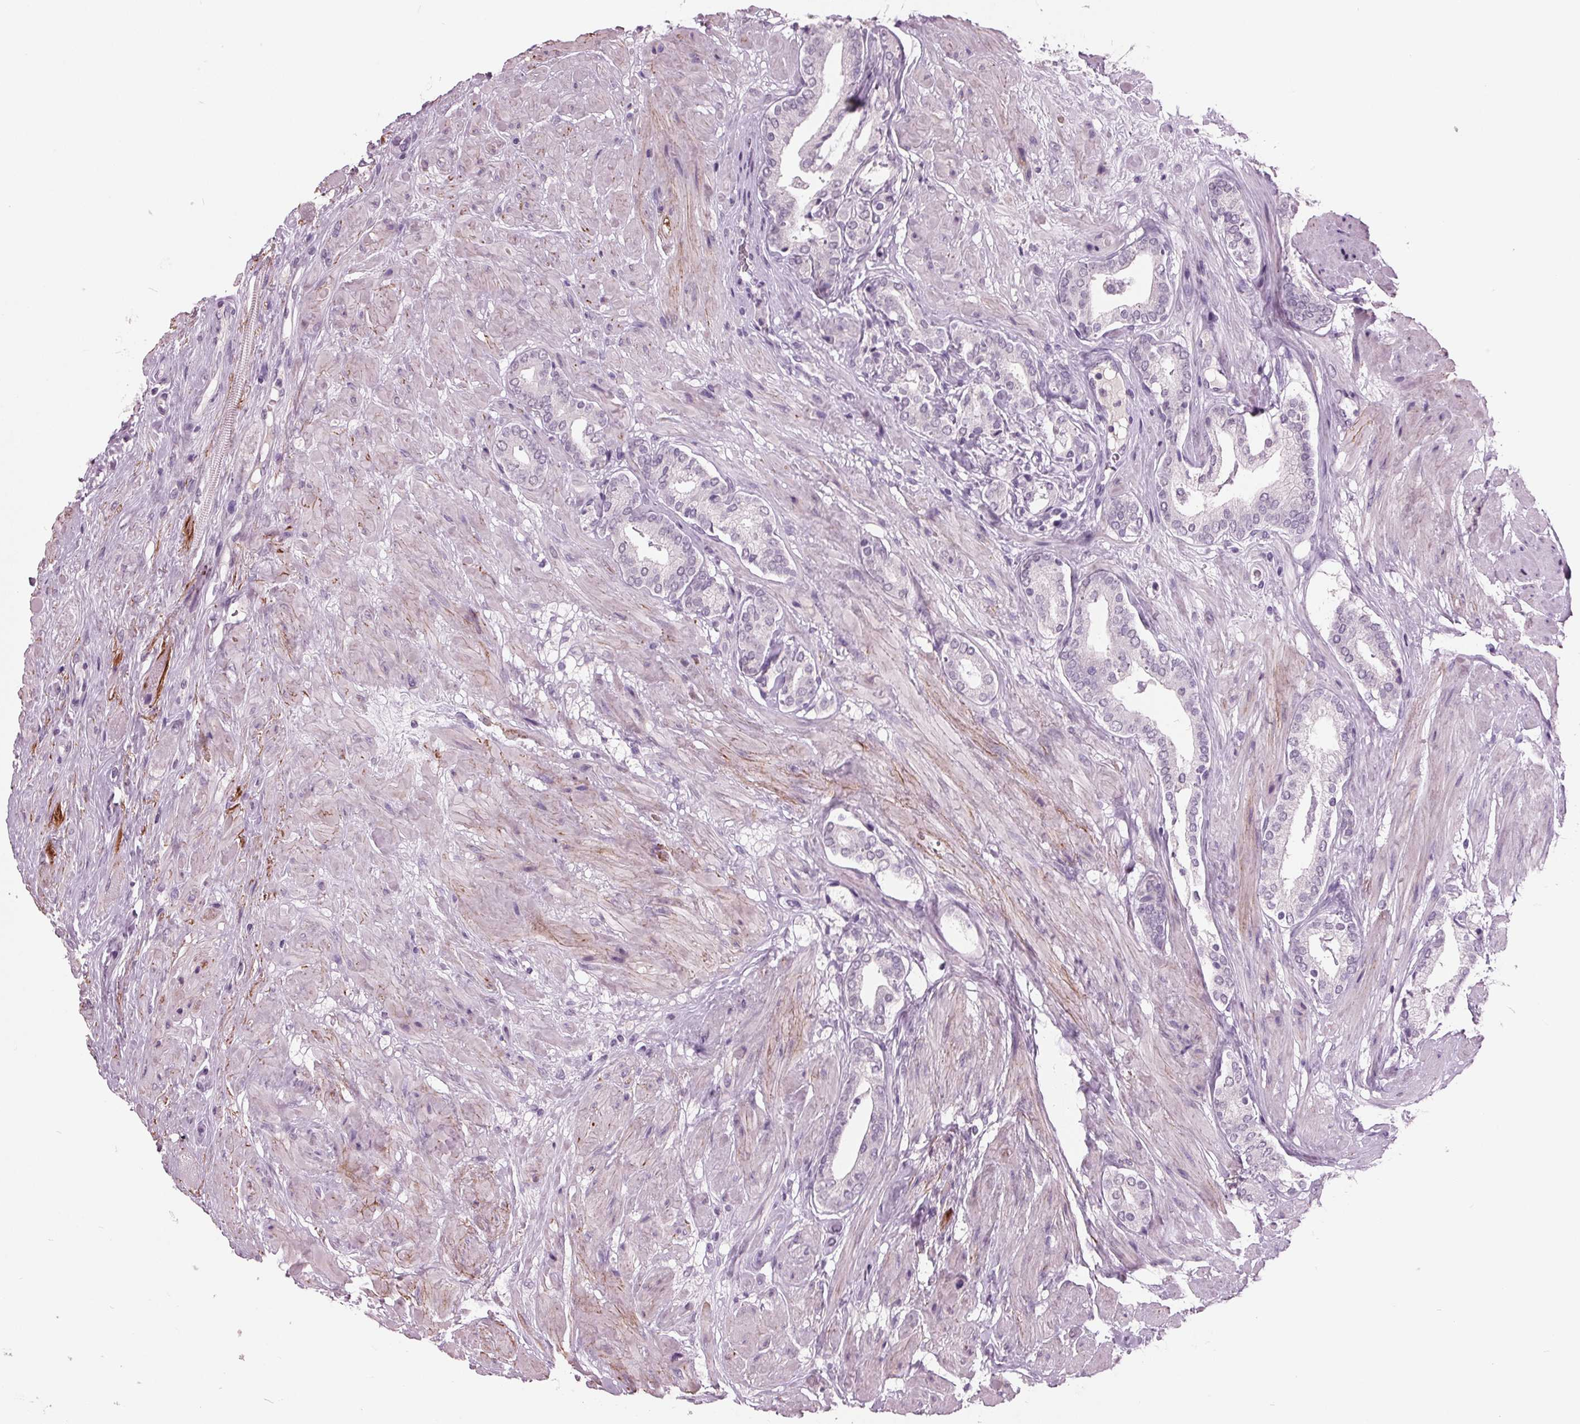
{"staining": {"intensity": "negative", "quantity": "none", "location": "none"}, "tissue": "prostate cancer", "cell_type": "Tumor cells", "image_type": "cancer", "snomed": [{"axis": "morphology", "description": "Adenocarcinoma, High grade"}, {"axis": "topography", "description": "Prostate"}], "caption": "Prostate cancer (high-grade adenocarcinoma) stained for a protein using IHC exhibits no positivity tumor cells.", "gene": "AMBP", "patient": {"sex": "male", "age": 56}}